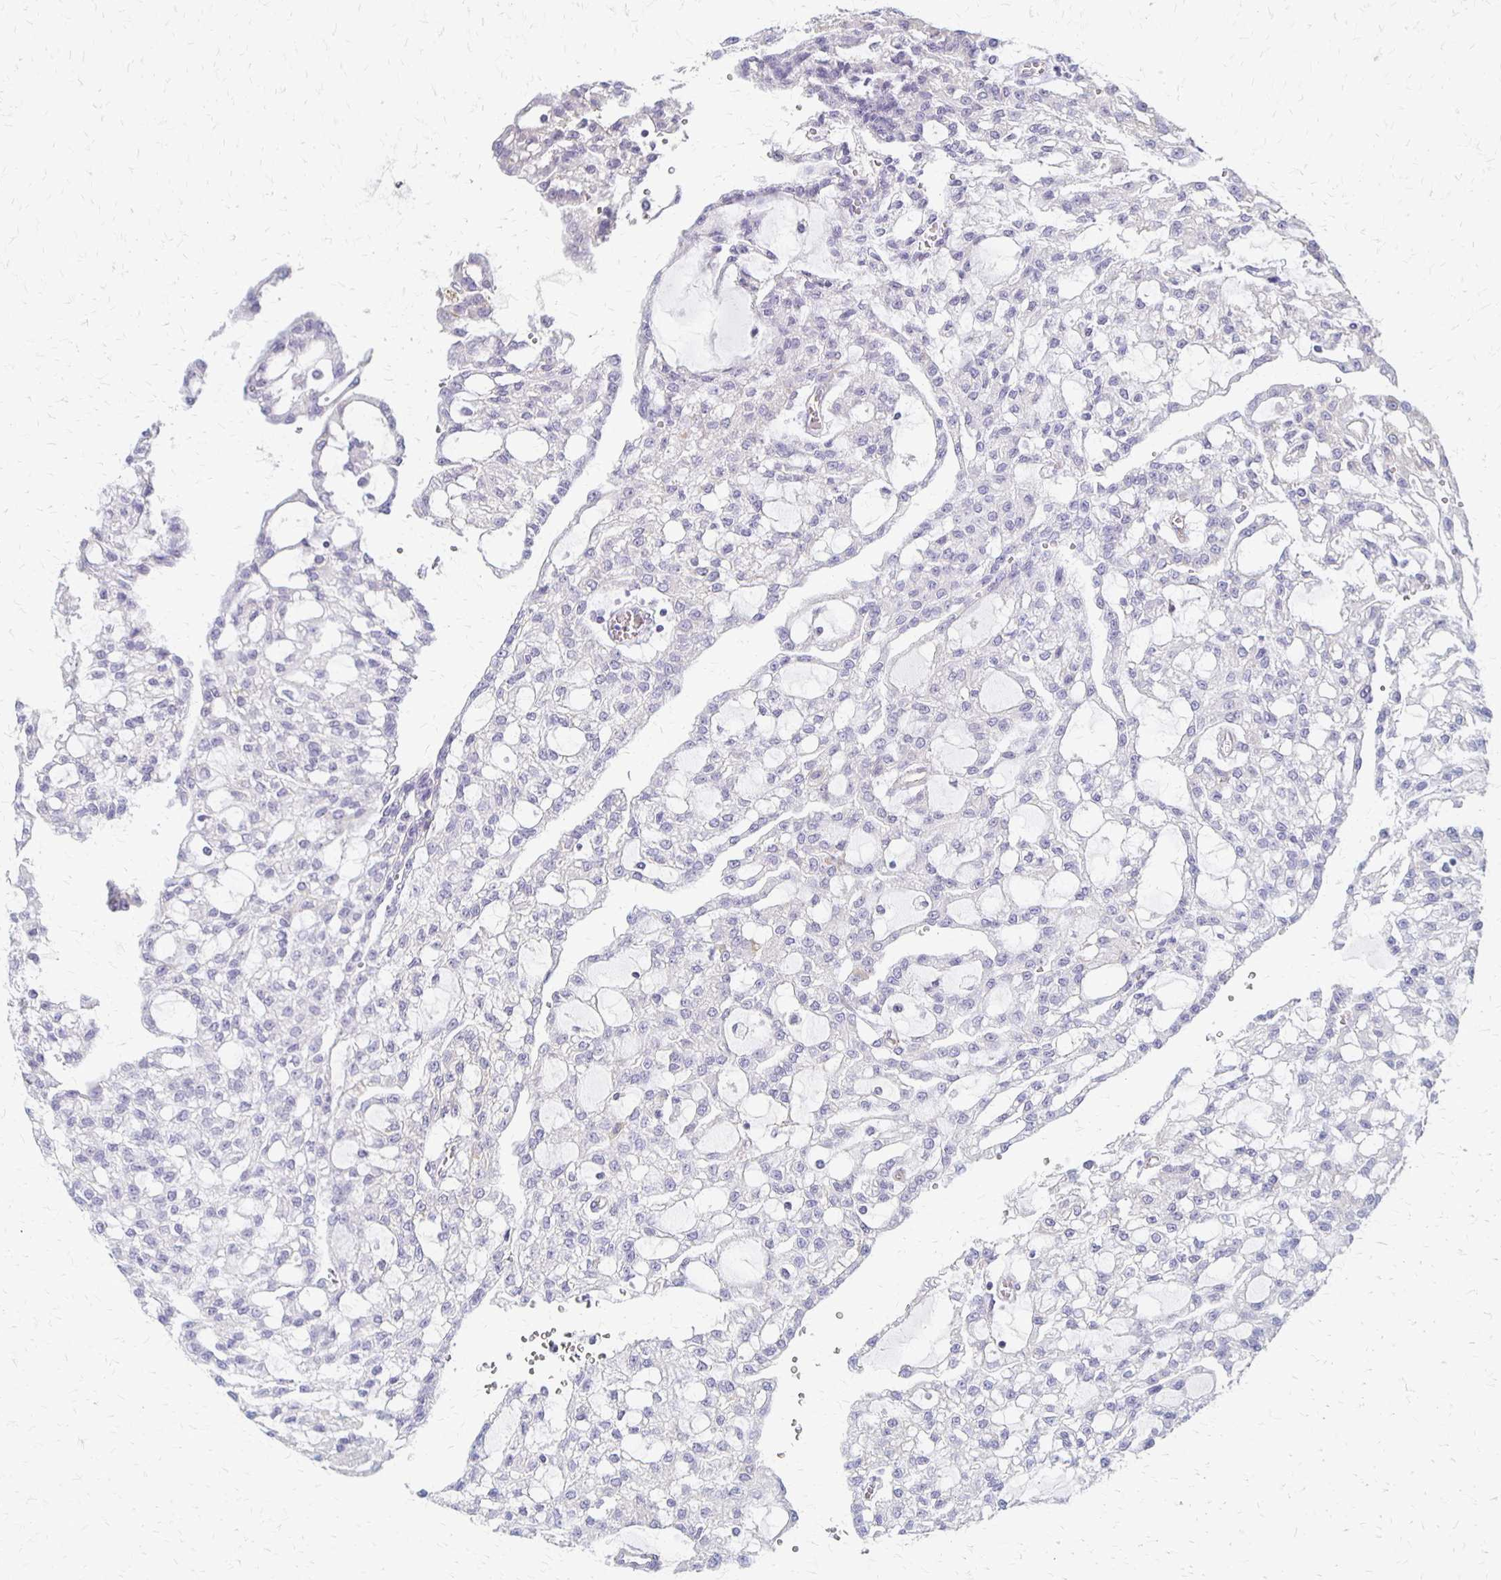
{"staining": {"intensity": "negative", "quantity": "none", "location": "none"}, "tissue": "renal cancer", "cell_type": "Tumor cells", "image_type": "cancer", "snomed": [{"axis": "morphology", "description": "Adenocarcinoma, NOS"}, {"axis": "topography", "description": "Kidney"}], "caption": "Tumor cells show no significant protein expression in renal cancer (adenocarcinoma). Brightfield microscopy of immunohistochemistry (IHC) stained with DAB (brown) and hematoxylin (blue), captured at high magnification.", "gene": "RHOC", "patient": {"sex": "male", "age": 63}}